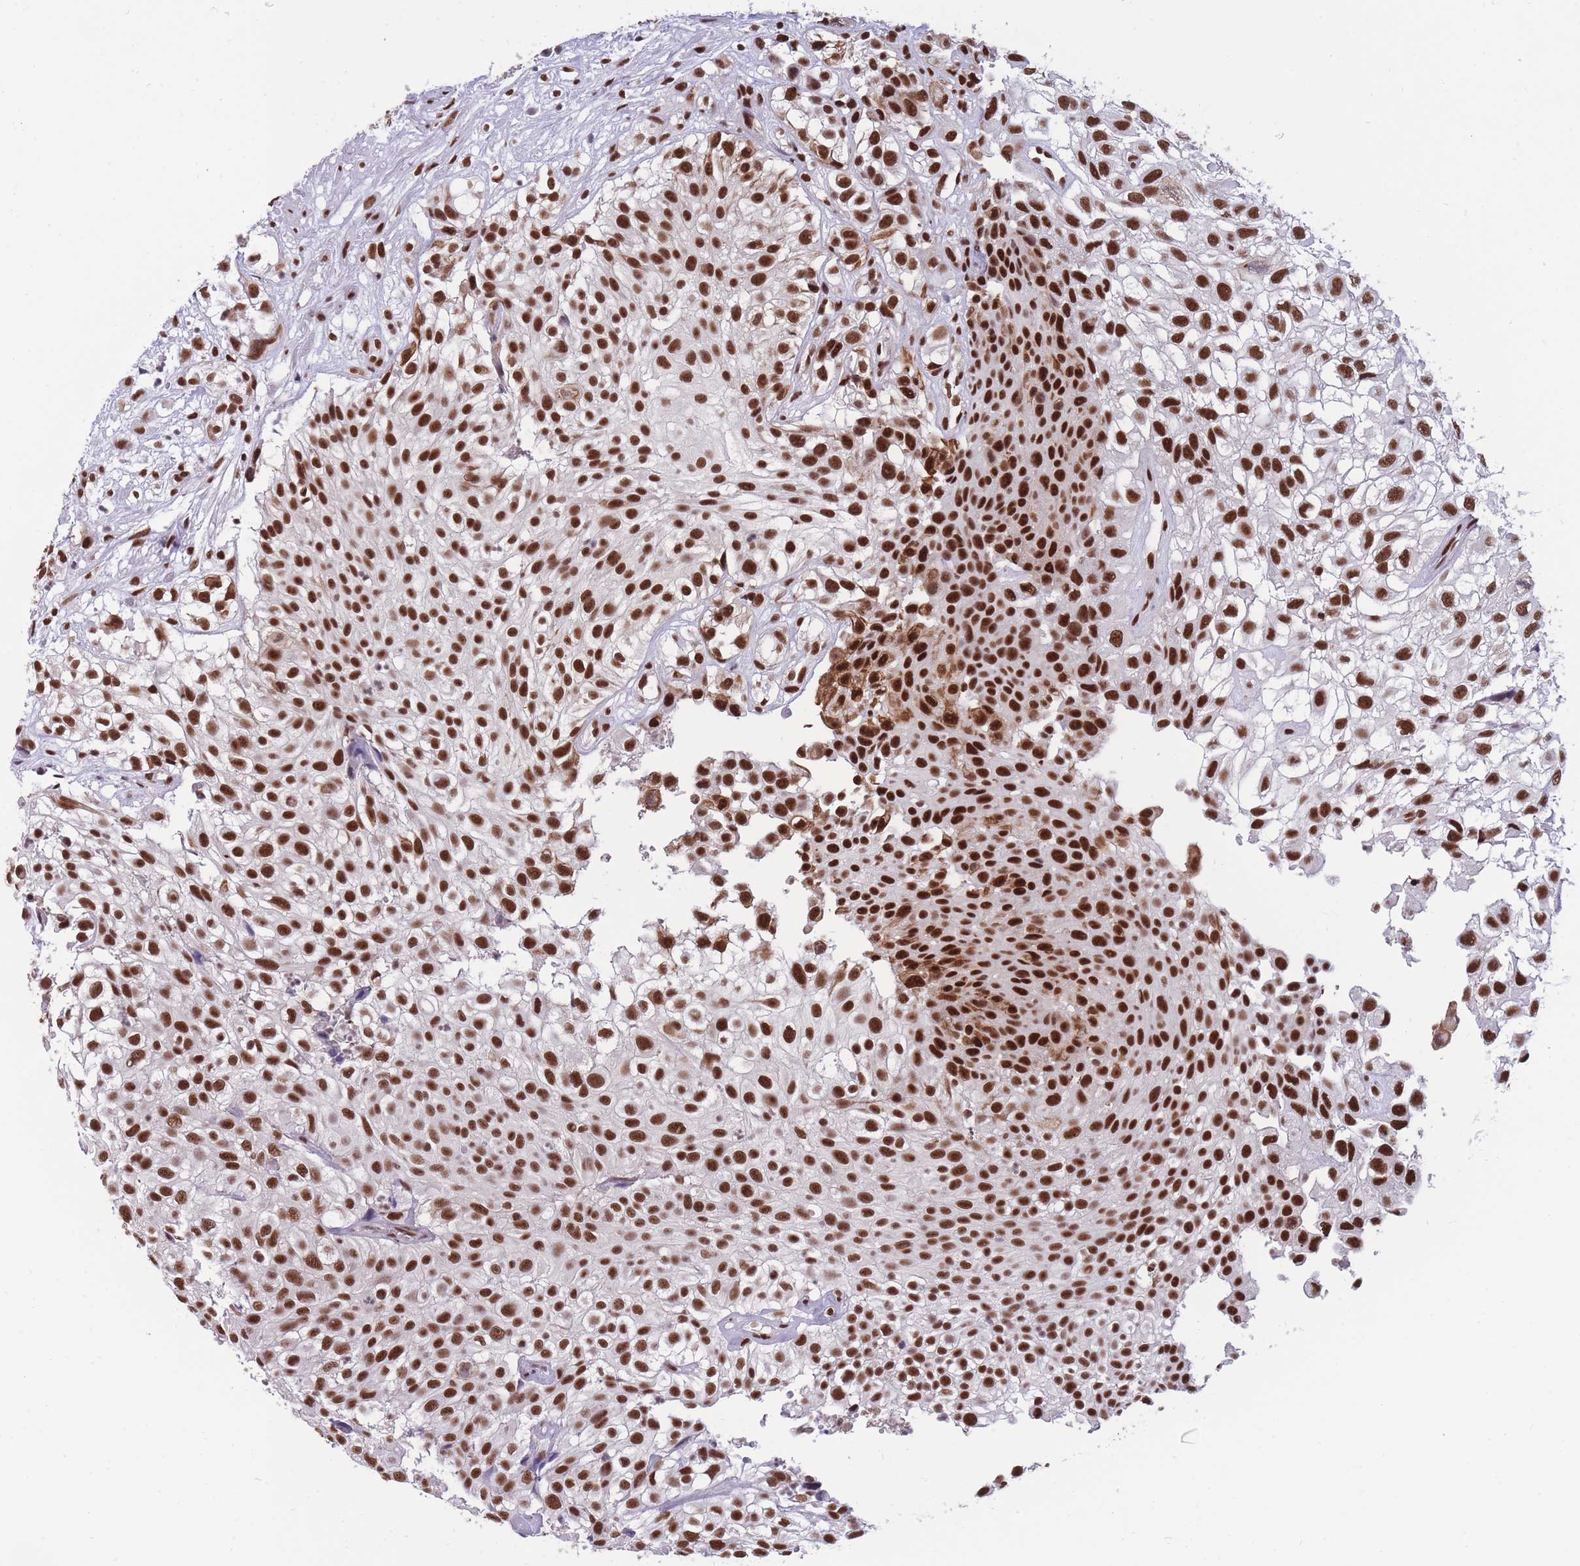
{"staining": {"intensity": "strong", "quantity": ">75%", "location": "nuclear"}, "tissue": "urothelial cancer", "cell_type": "Tumor cells", "image_type": "cancer", "snomed": [{"axis": "morphology", "description": "Urothelial carcinoma, High grade"}, {"axis": "topography", "description": "Urinary bladder"}], "caption": "Human urothelial carcinoma (high-grade) stained with a protein marker displays strong staining in tumor cells.", "gene": "PRPF19", "patient": {"sex": "male", "age": 56}}